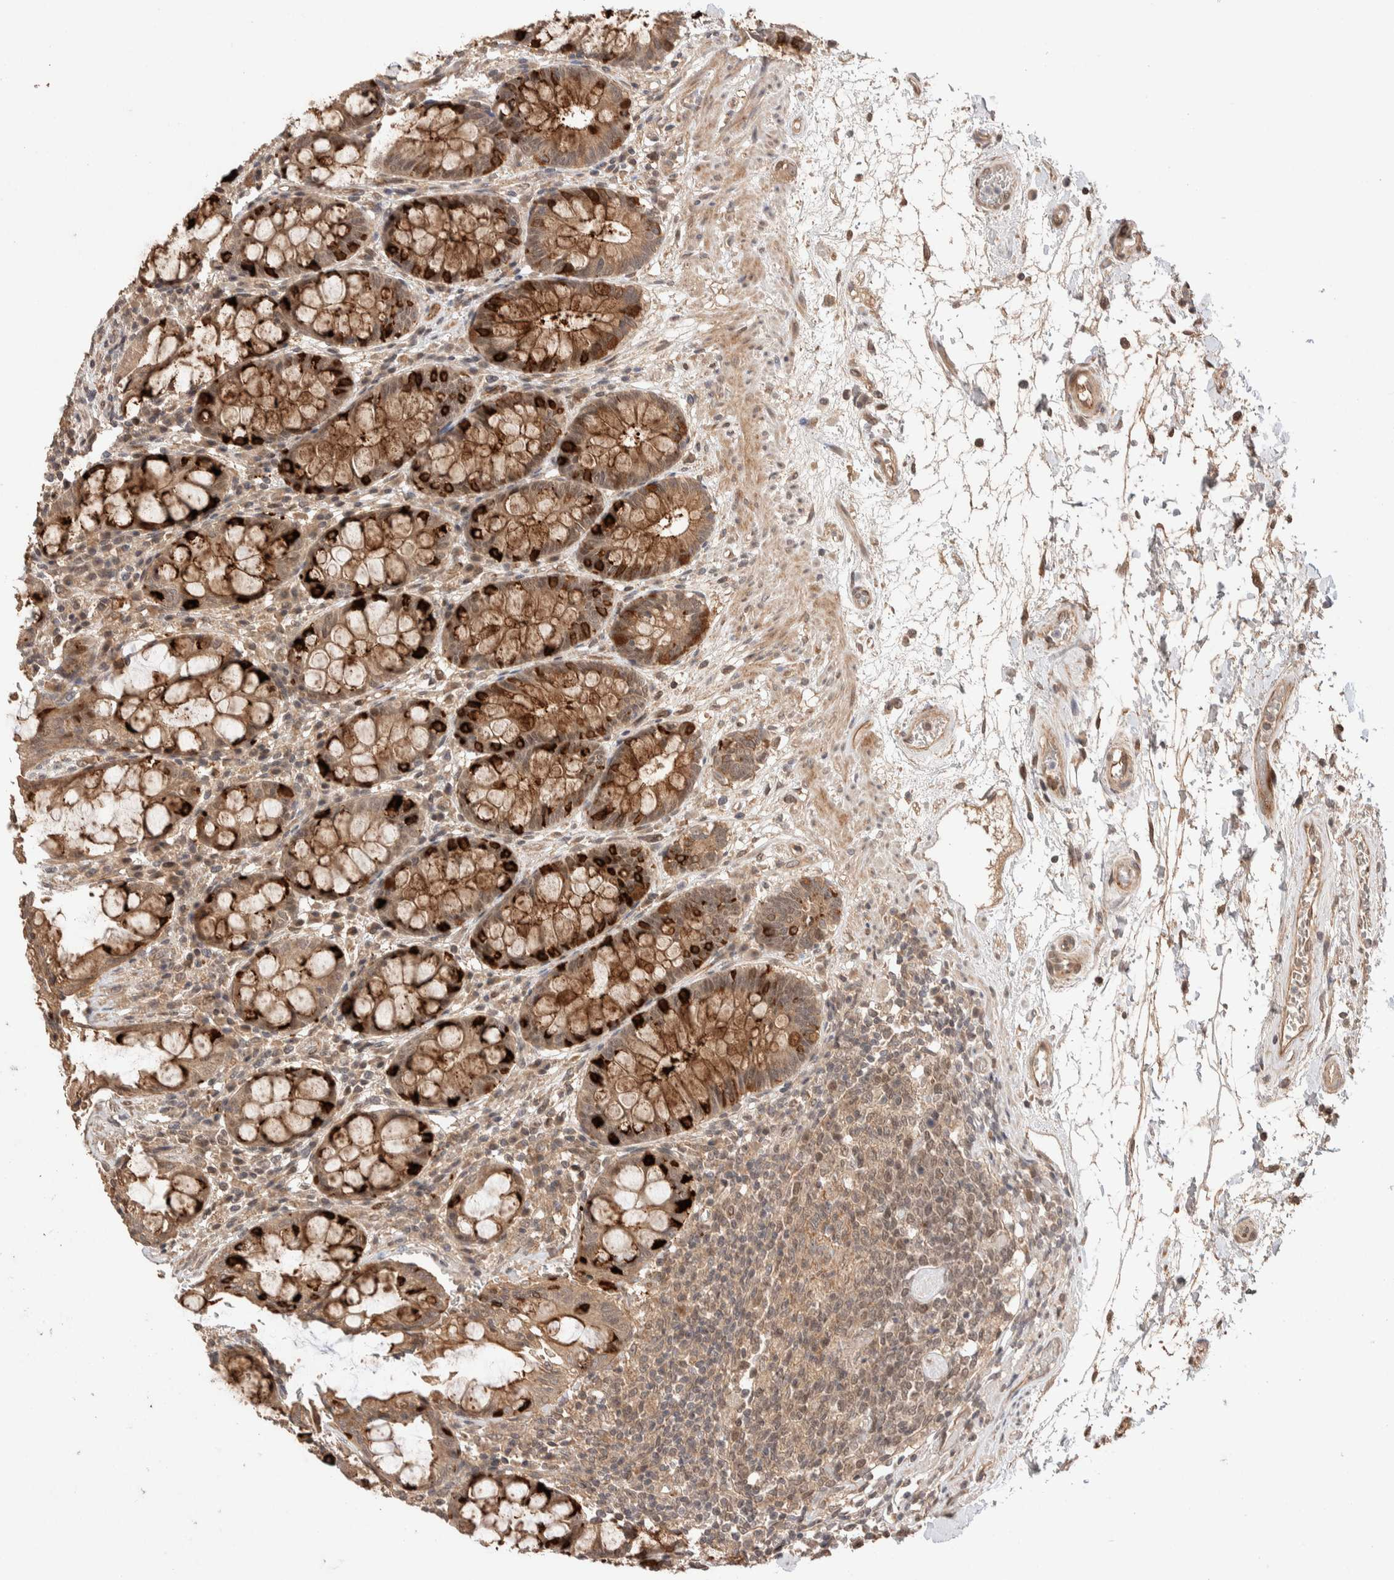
{"staining": {"intensity": "moderate", "quantity": ">75%", "location": "cytoplasmic/membranous"}, "tissue": "rectum", "cell_type": "Glandular cells", "image_type": "normal", "snomed": [{"axis": "morphology", "description": "Normal tissue, NOS"}, {"axis": "topography", "description": "Rectum"}], "caption": "Rectum stained with DAB immunohistochemistry (IHC) exhibits medium levels of moderate cytoplasmic/membranous staining in approximately >75% of glandular cells. (DAB = brown stain, brightfield microscopy at high magnification).", "gene": "PRDM15", "patient": {"sex": "male", "age": 64}}